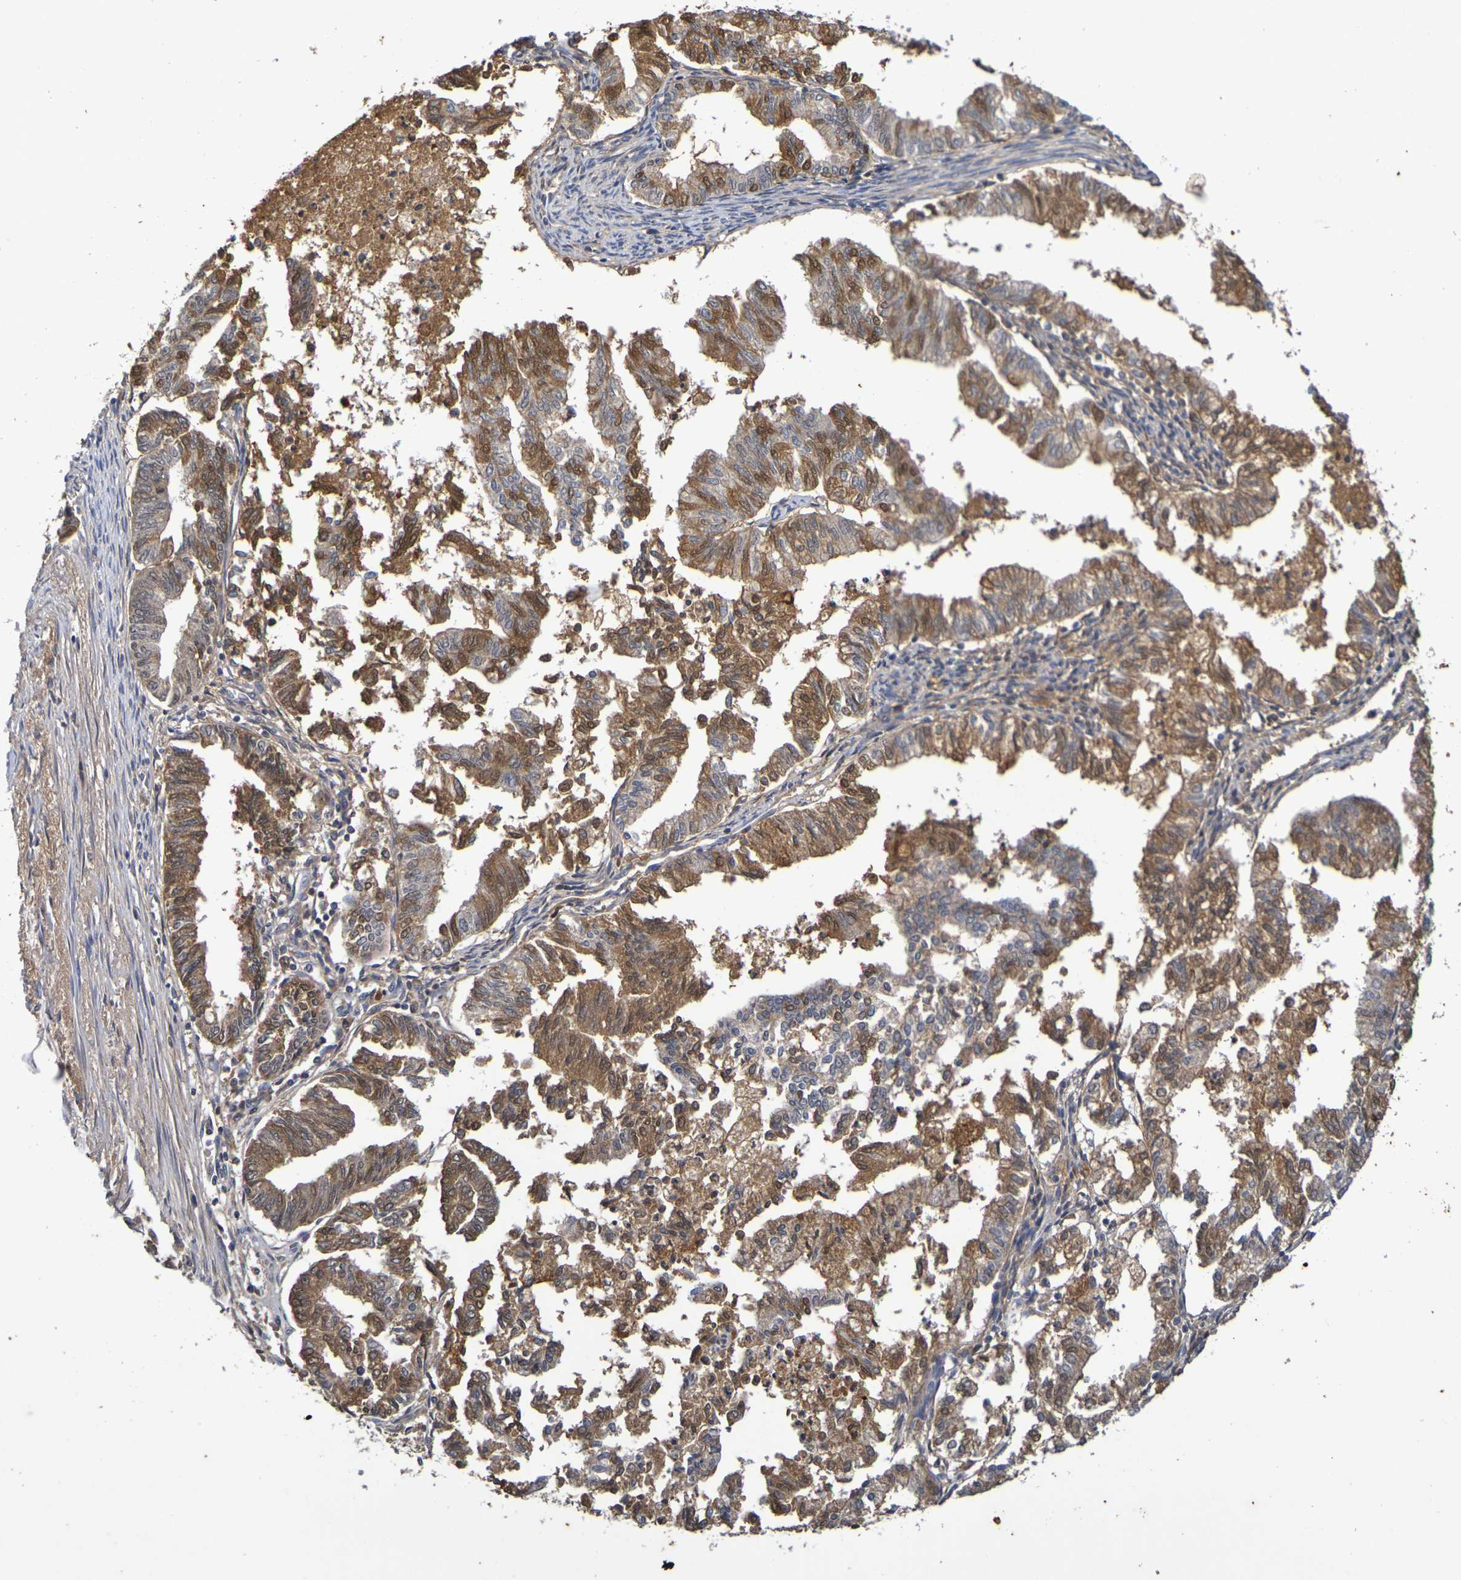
{"staining": {"intensity": "moderate", "quantity": ">75%", "location": "cytoplasmic/membranous,nuclear"}, "tissue": "endometrial cancer", "cell_type": "Tumor cells", "image_type": "cancer", "snomed": [{"axis": "morphology", "description": "Necrosis, NOS"}, {"axis": "morphology", "description": "Adenocarcinoma, NOS"}, {"axis": "topography", "description": "Endometrium"}], "caption": "A histopathology image showing moderate cytoplasmic/membranous and nuclear positivity in approximately >75% of tumor cells in endometrial adenocarcinoma, as visualized by brown immunohistochemical staining.", "gene": "TERF2", "patient": {"sex": "female", "age": 79}}